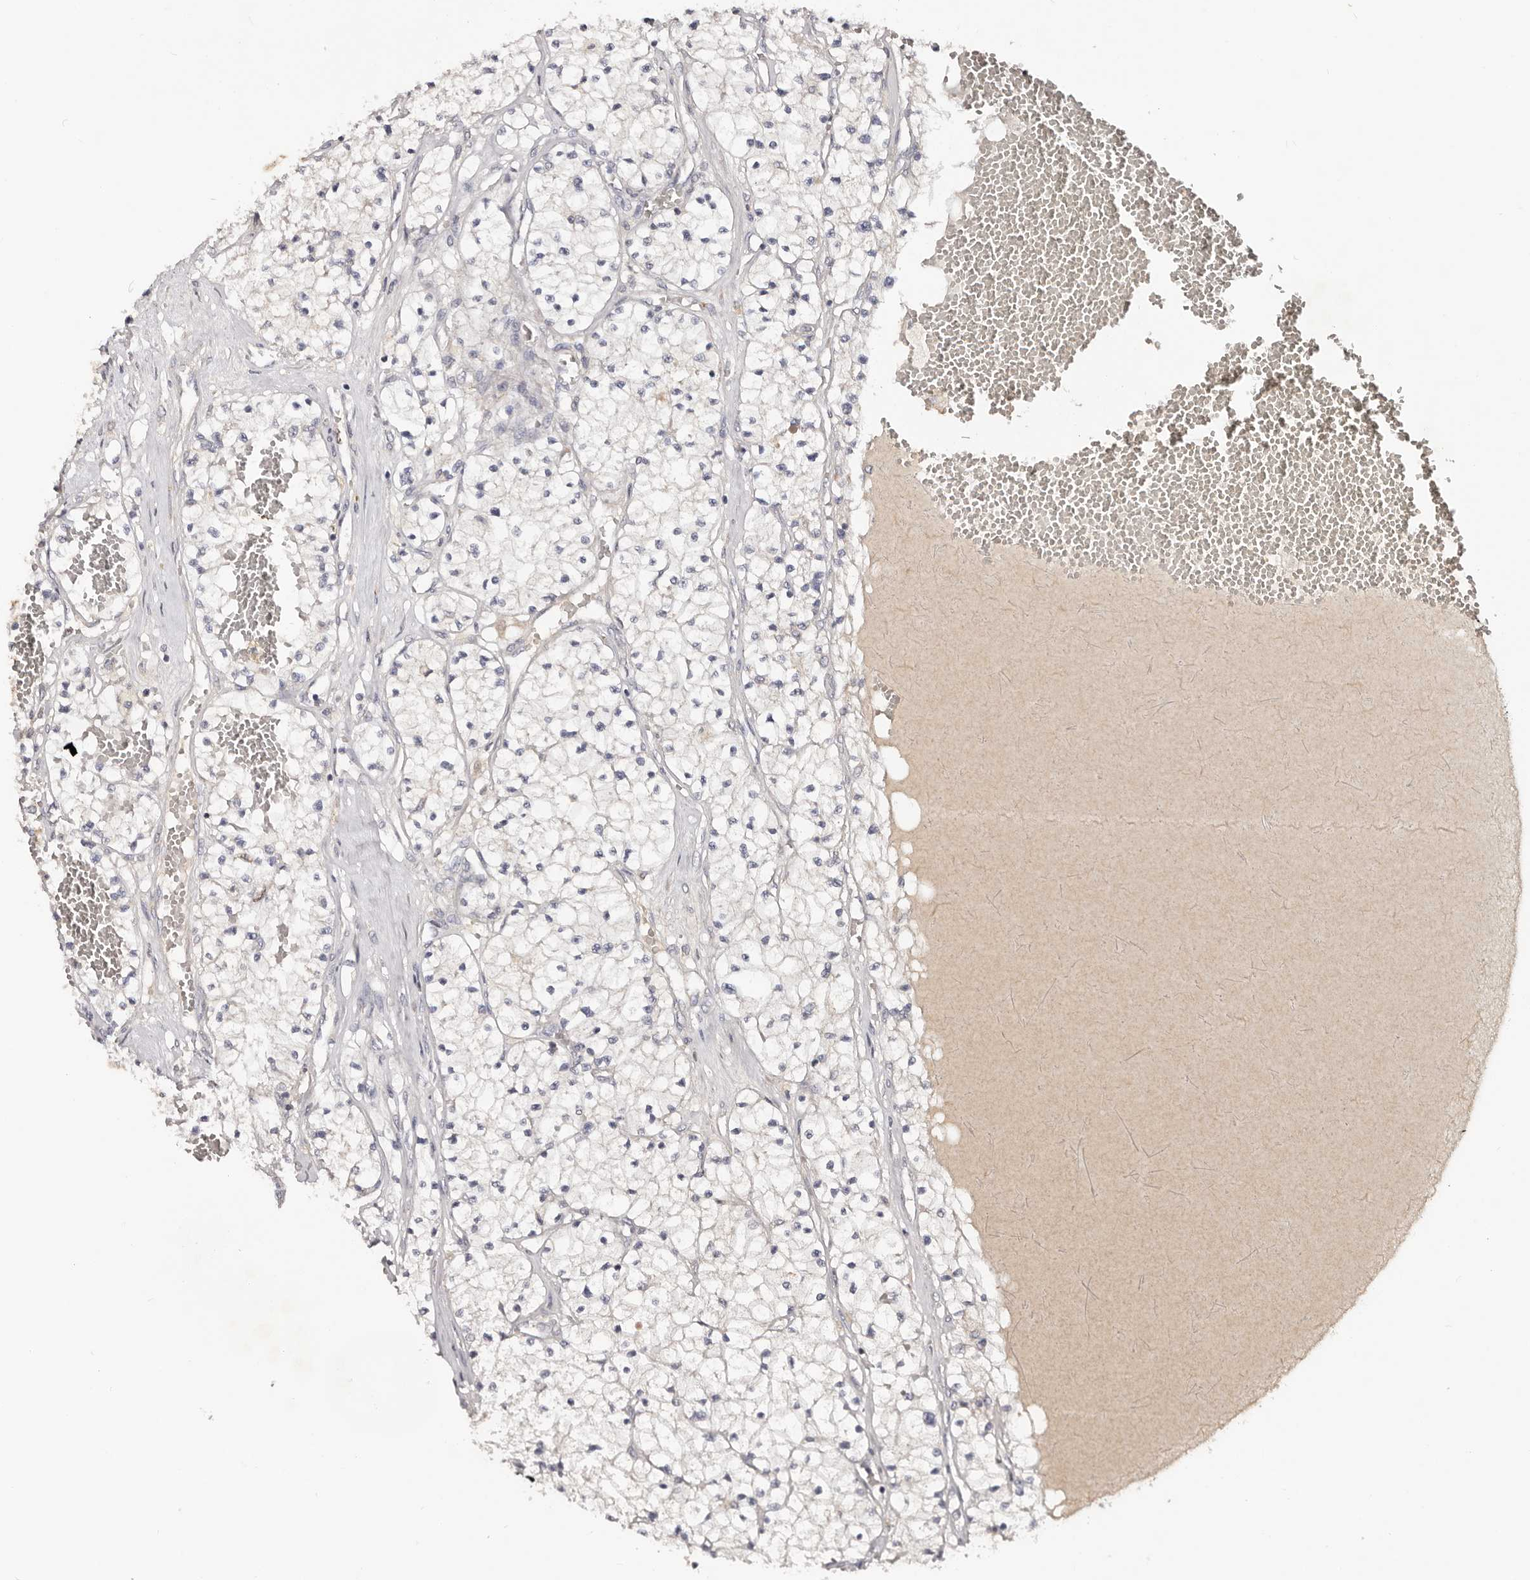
{"staining": {"intensity": "negative", "quantity": "none", "location": "none"}, "tissue": "renal cancer", "cell_type": "Tumor cells", "image_type": "cancer", "snomed": [{"axis": "morphology", "description": "Normal tissue, NOS"}, {"axis": "morphology", "description": "Adenocarcinoma, NOS"}, {"axis": "topography", "description": "Kidney"}], "caption": "Immunohistochemistry image of neoplastic tissue: human renal cancer stained with DAB (3,3'-diaminobenzidine) demonstrates no significant protein staining in tumor cells.", "gene": "CCDC190", "patient": {"sex": "male", "age": 68}}